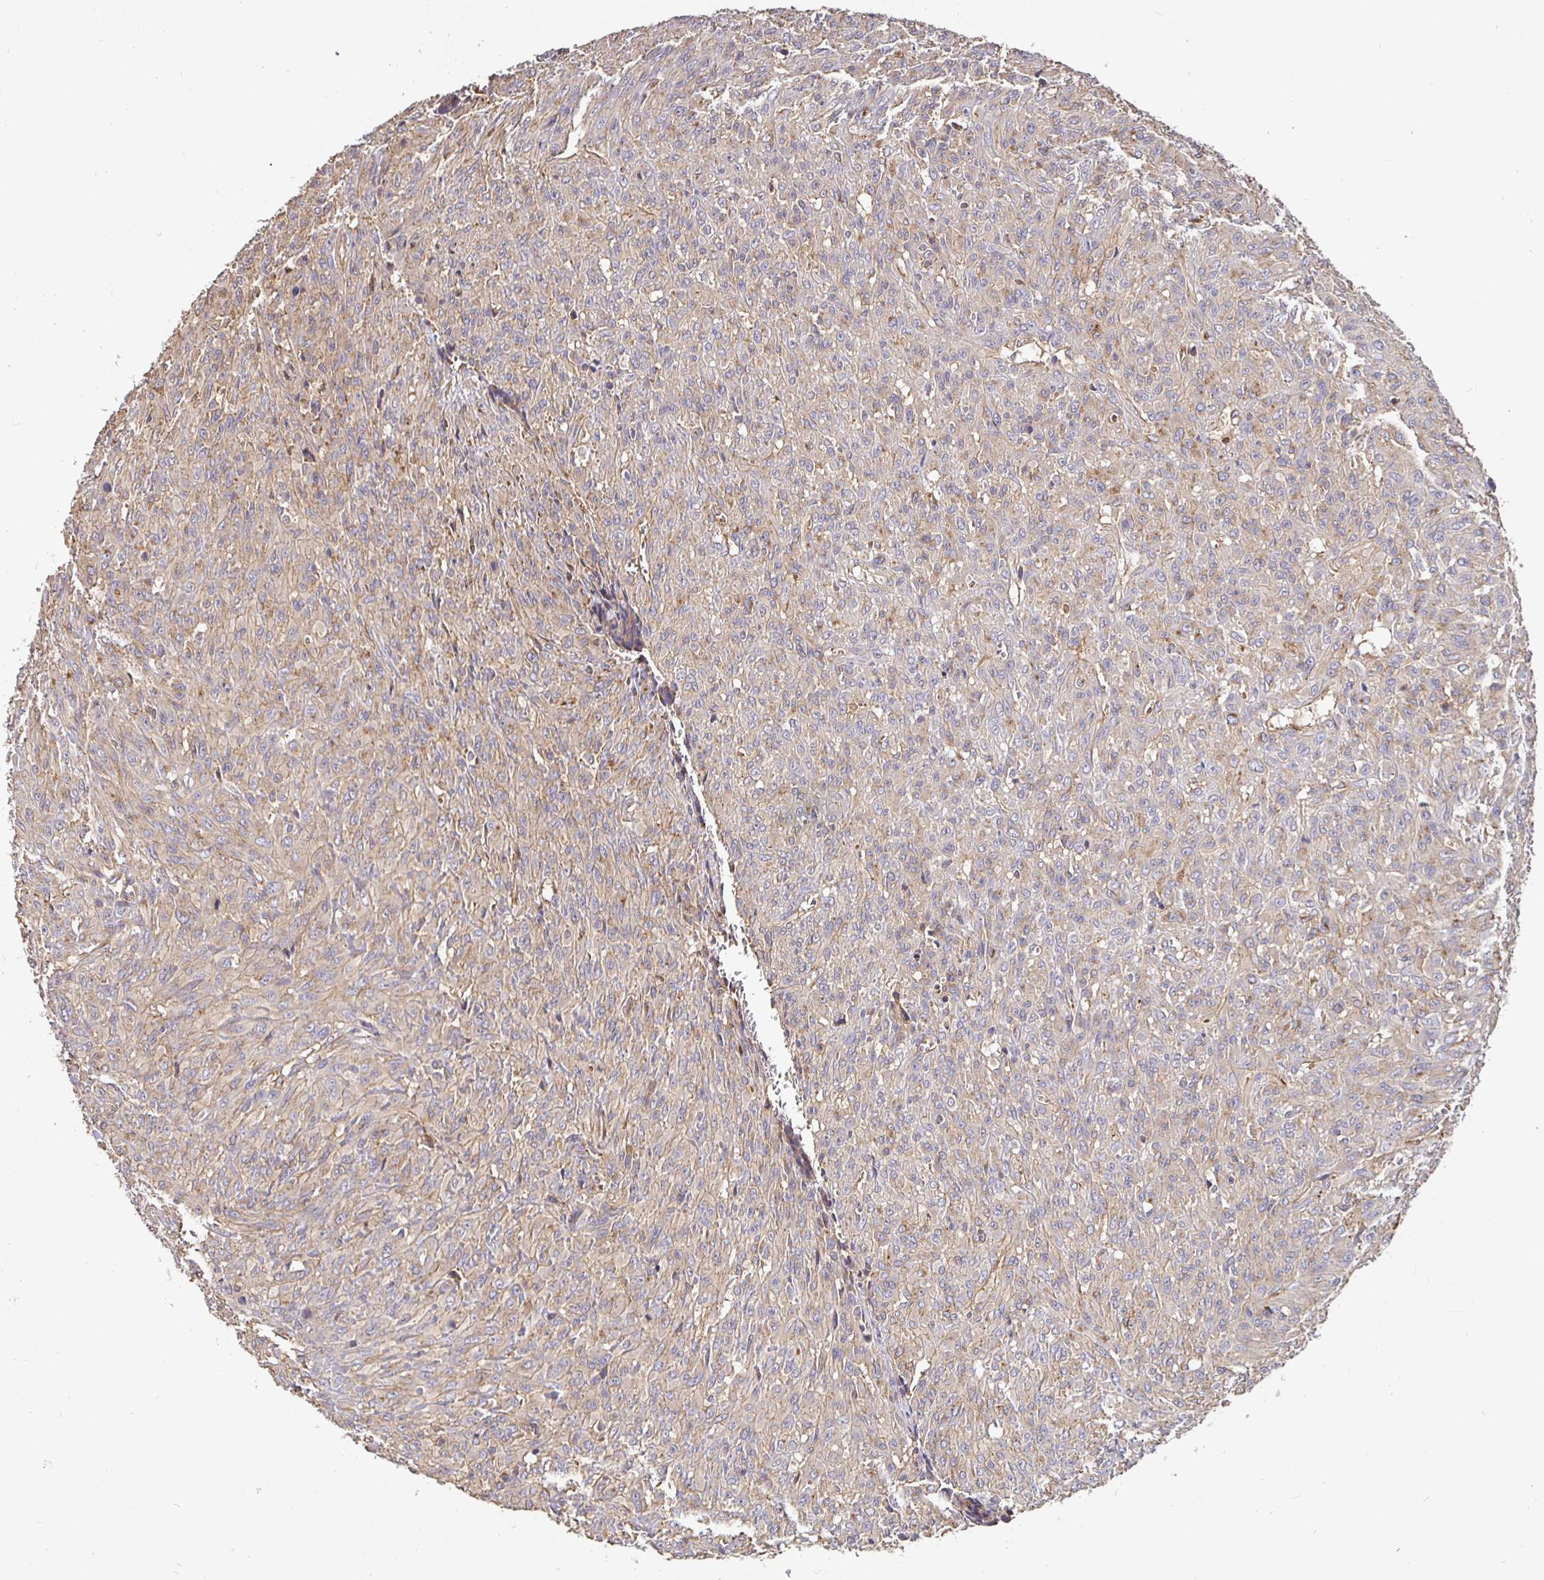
{"staining": {"intensity": "weak", "quantity": "25%-75%", "location": "cytoplasmic/membranous"}, "tissue": "renal cancer", "cell_type": "Tumor cells", "image_type": "cancer", "snomed": [{"axis": "morphology", "description": "Adenocarcinoma, NOS"}, {"axis": "topography", "description": "Kidney"}], "caption": "IHC of renal cancer (adenocarcinoma) exhibits low levels of weak cytoplasmic/membranous expression in about 25%-75% of tumor cells.", "gene": "C1QTNF7", "patient": {"sex": "male", "age": 58}}